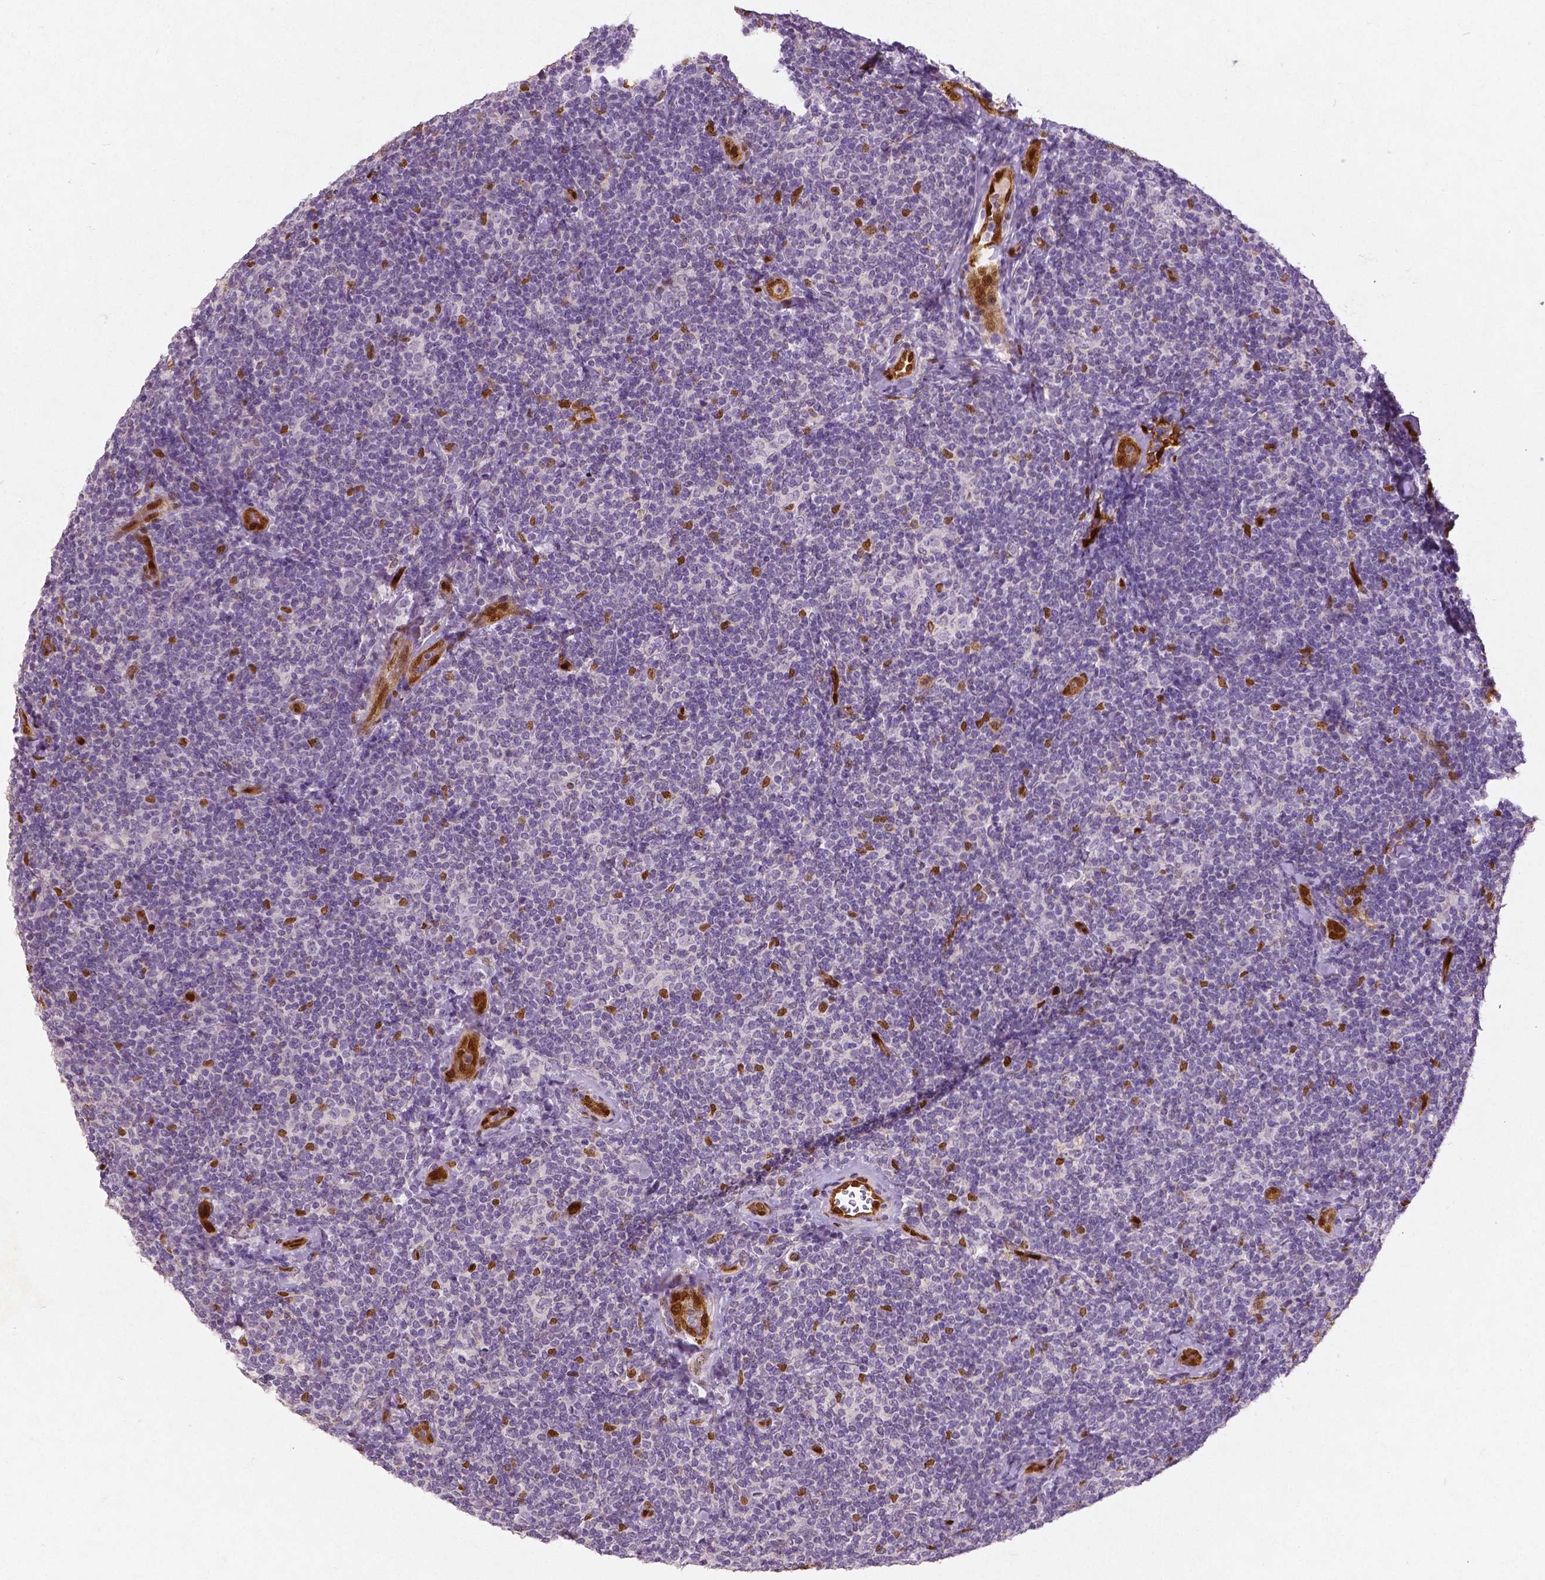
{"staining": {"intensity": "negative", "quantity": "none", "location": "none"}, "tissue": "lymphoma", "cell_type": "Tumor cells", "image_type": "cancer", "snomed": [{"axis": "morphology", "description": "Malignant lymphoma, non-Hodgkin's type, Low grade"}, {"axis": "topography", "description": "Lymph node"}], "caption": "Immunohistochemistry (IHC) photomicrograph of human lymphoma stained for a protein (brown), which shows no positivity in tumor cells.", "gene": "WWTR1", "patient": {"sex": "female", "age": 56}}